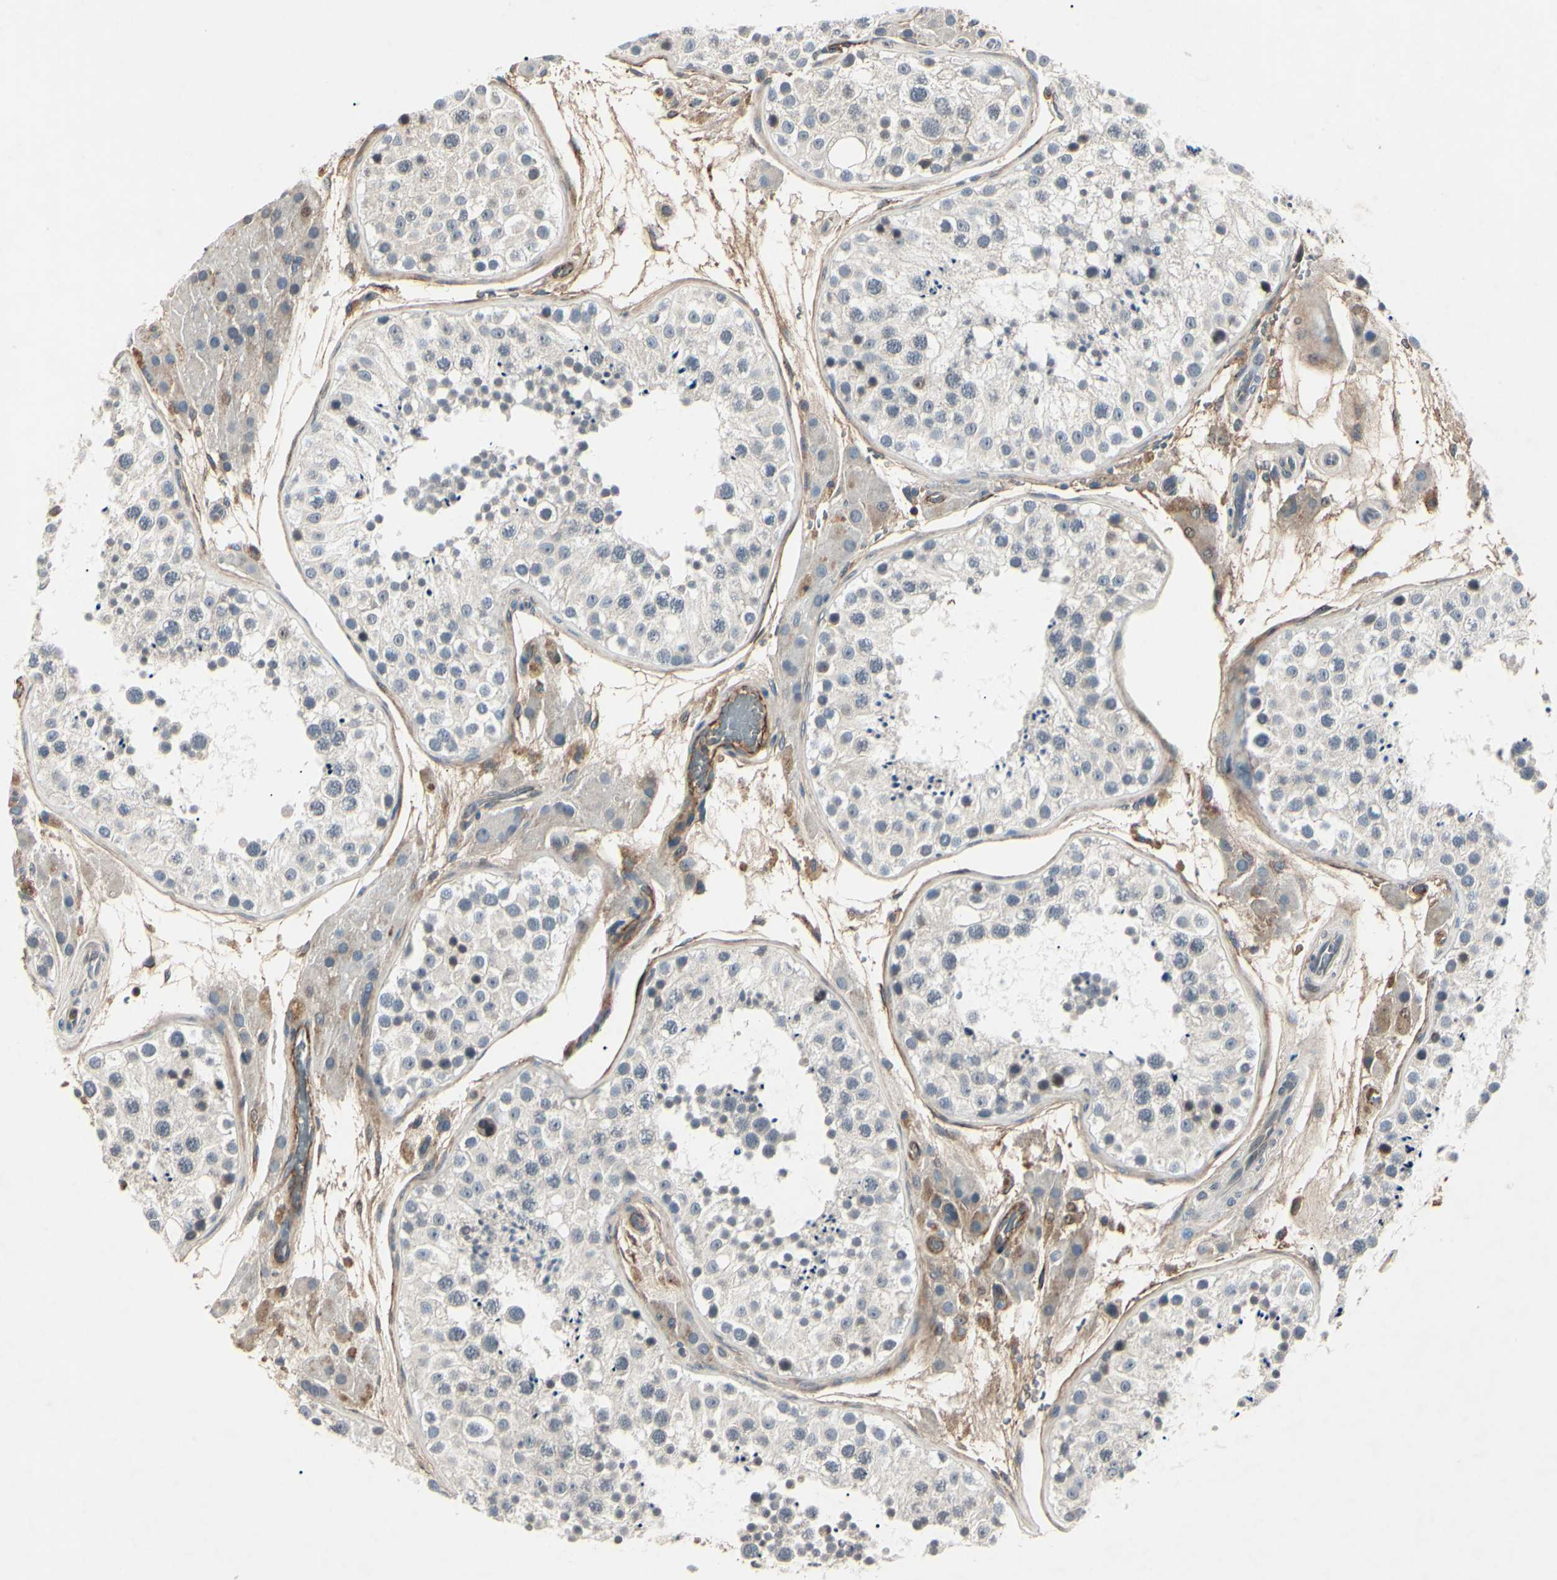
{"staining": {"intensity": "negative", "quantity": "none", "location": "none"}, "tissue": "testis", "cell_type": "Cells in seminiferous ducts", "image_type": "normal", "snomed": [{"axis": "morphology", "description": "Normal tissue, NOS"}, {"axis": "topography", "description": "Testis"}, {"axis": "topography", "description": "Epididymis"}], "caption": "IHC micrograph of unremarkable testis: testis stained with DAB (3,3'-diaminobenzidine) demonstrates no significant protein staining in cells in seminiferous ducts.", "gene": "AEBP1", "patient": {"sex": "male", "age": 26}}